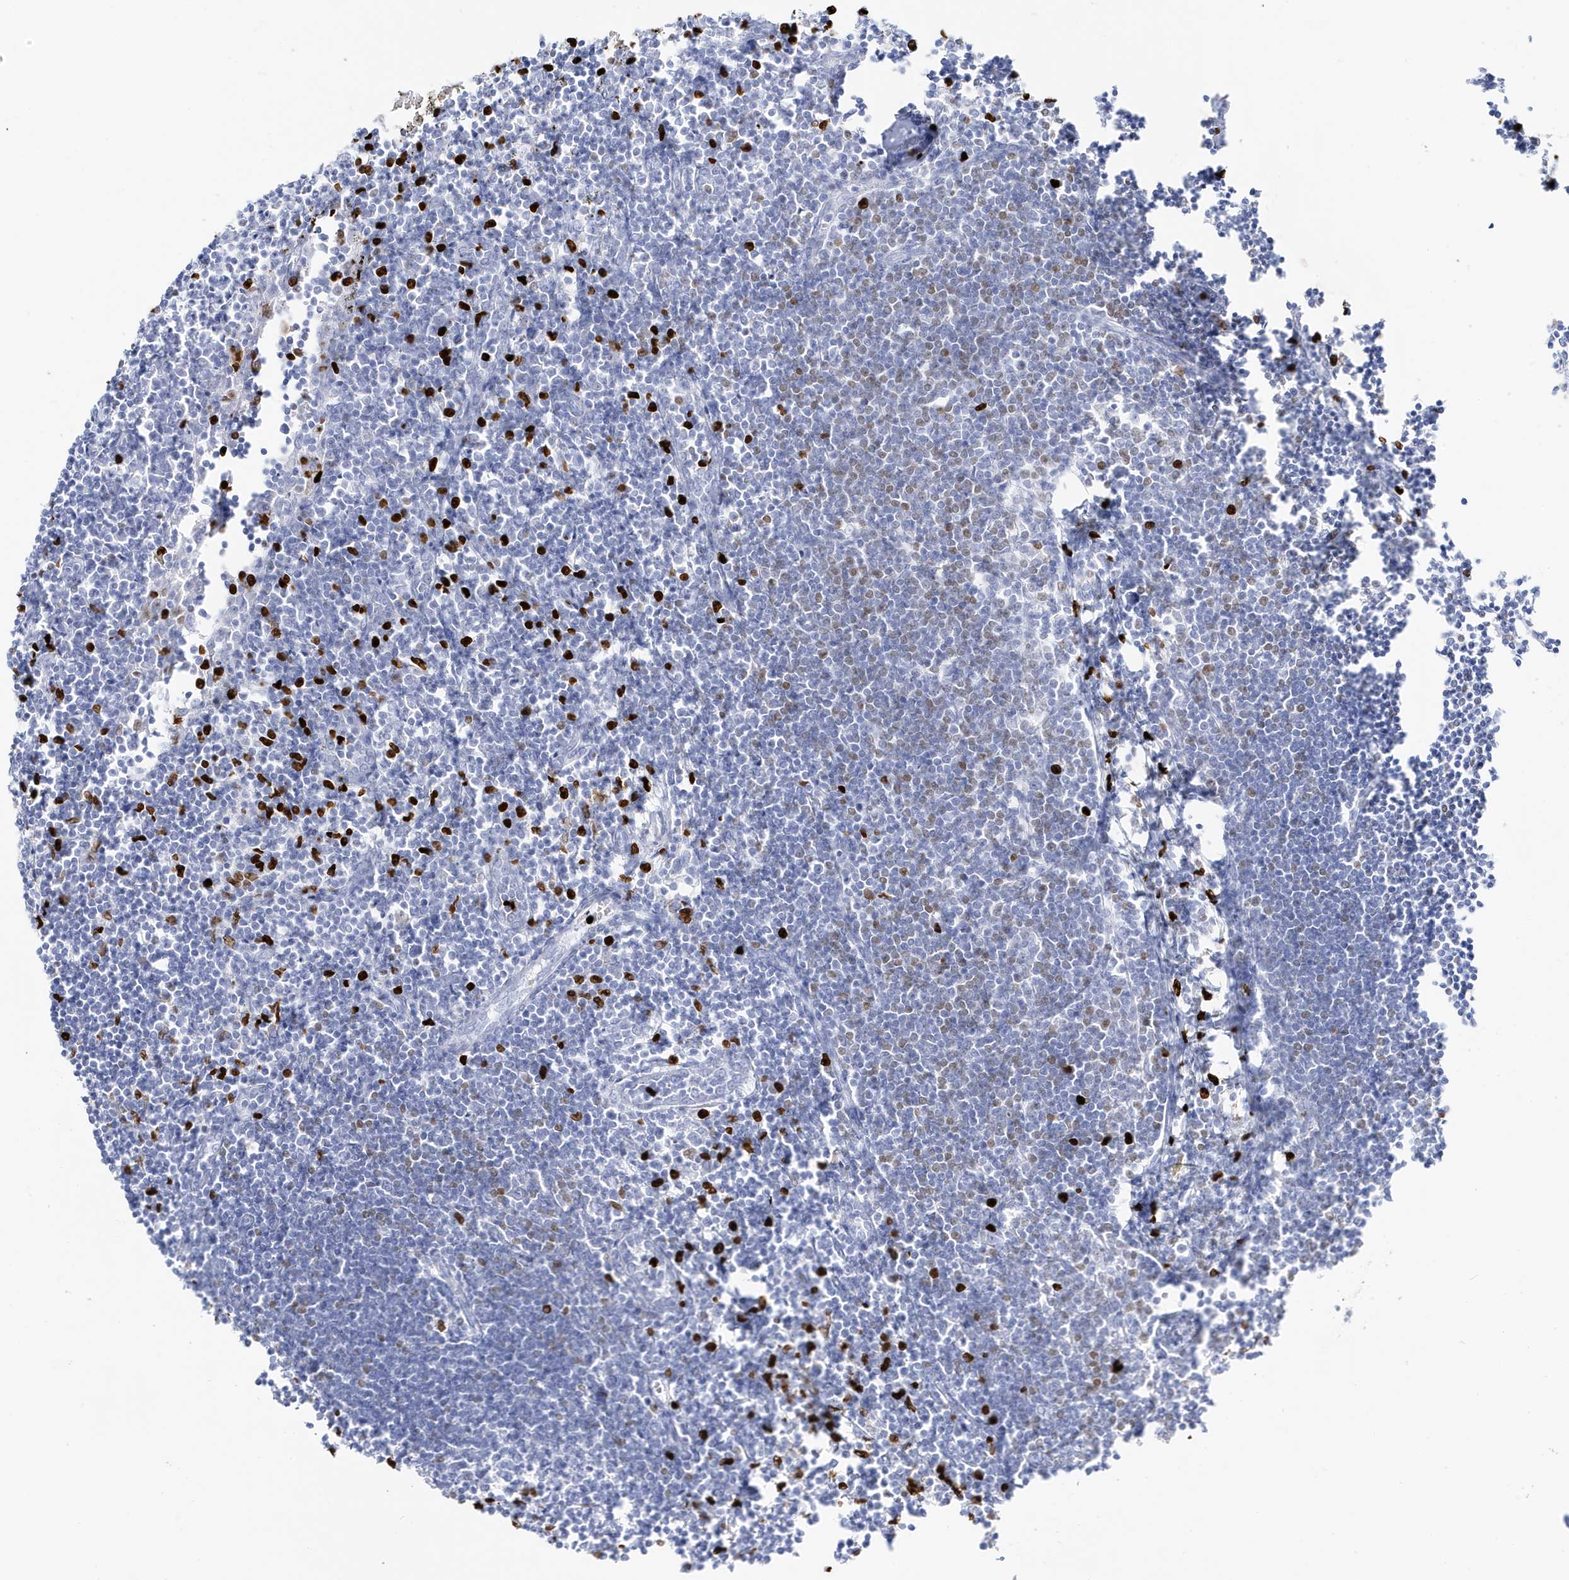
{"staining": {"intensity": "strong", "quantity": "<25%", "location": "nuclear"}, "tissue": "lymph node", "cell_type": "Germinal center cells", "image_type": "normal", "snomed": [{"axis": "morphology", "description": "Normal tissue, NOS"}, {"axis": "morphology", "description": "Malignant melanoma, Metastatic site"}, {"axis": "topography", "description": "Lymph node"}], "caption": "Human lymph node stained for a protein (brown) reveals strong nuclear positive positivity in approximately <25% of germinal center cells.", "gene": "MNDA", "patient": {"sex": "male", "age": 41}}